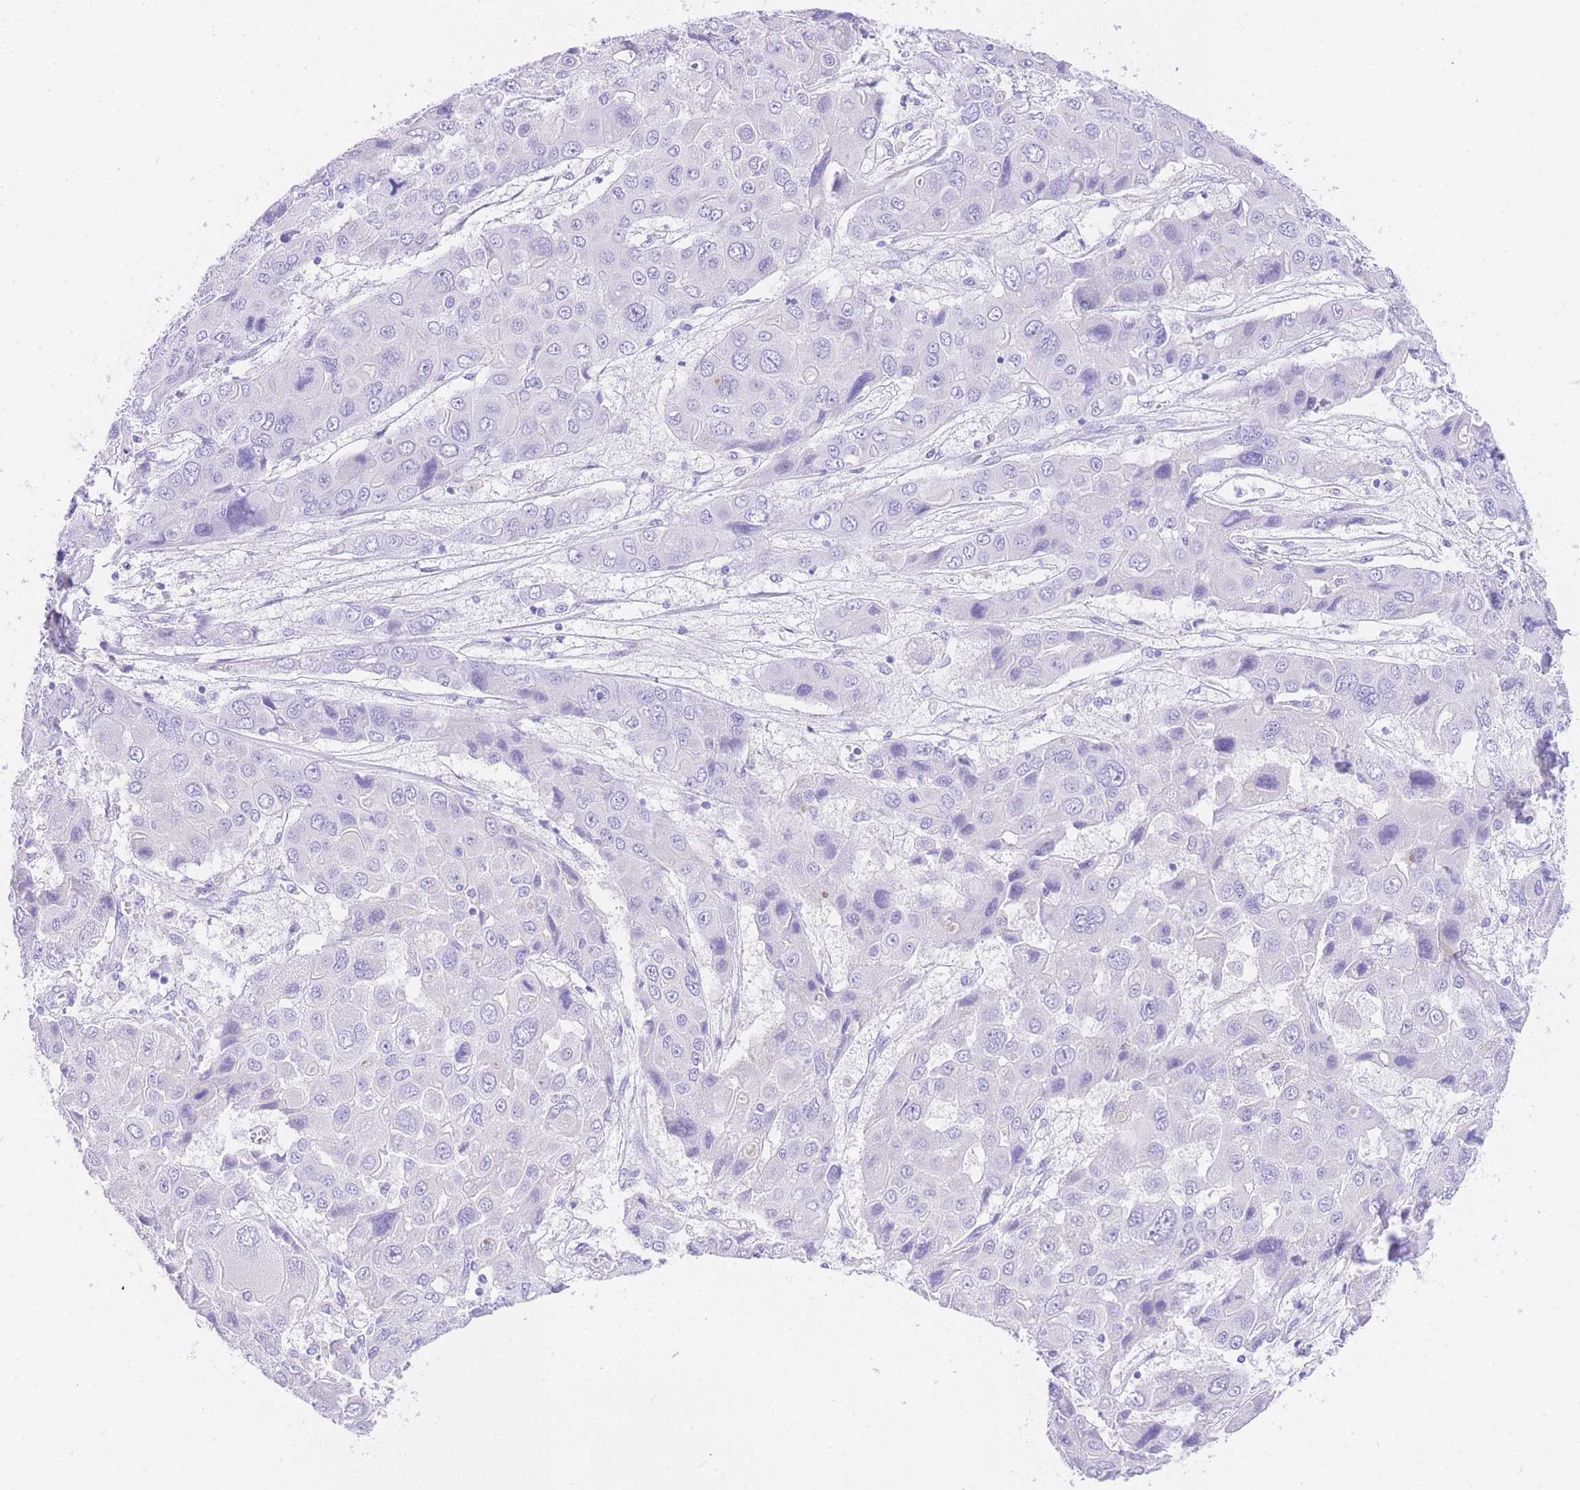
{"staining": {"intensity": "negative", "quantity": "none", "location": "none"}, "tissue": "liver cancer", "cell_type": "Tumor cells", "image_type": "cancer", "snomed": [{"axis": "morphology", "description": "Cholangiocarcinoma"}, {"axis": "topography", "description": "Liver"}], "caption": "DAB immunohistochemical staining of liver cholangiocarcinoma demonstrates no significant staining in tumor cells.", "gene": "NKD2", "patient": {"sex": "male", "age": 67}}